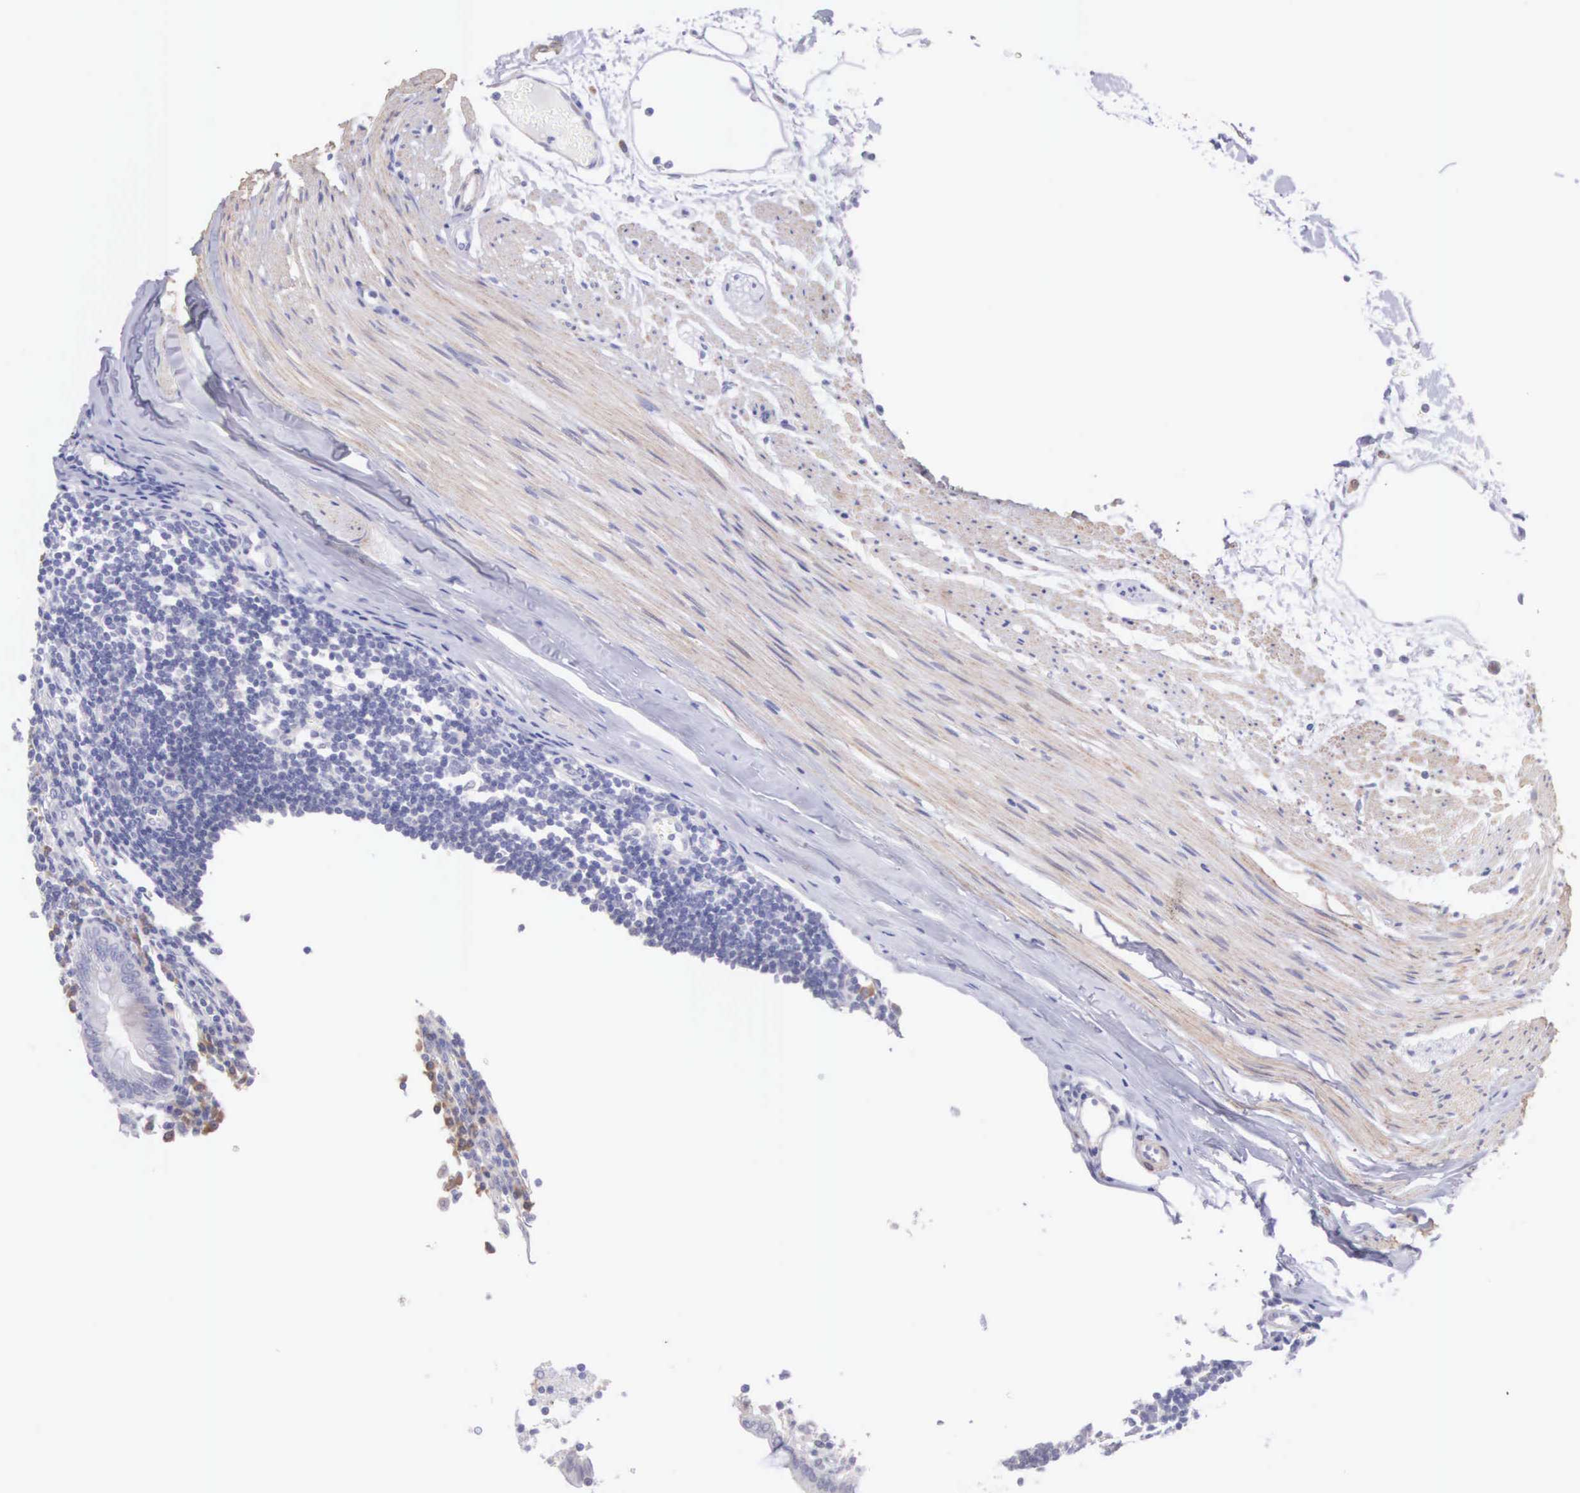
{"staining": {"intensity": "weak", "quantity": "25%-75%", "location": "cytoplasmic/membranous"}, "tissue": "appendix", "cell_type": "Glandular cells", "image_type": "normal", "snomed": [{"axis": "morphology", "description": "Normal tissue, NOS"}, {"axis": "topography", "description": "Appendix"}], "caption": "Immunohistochemical staining of unremarkable appendix reveals 25%-75% levels of weak cytoplasmic/membranous protein staining in approximately 25%-75% of glandular cells. (DAB (3,3'-diaminobenzidine) = brown stain, brightfield microscopy at high magnification).", "gene": "ARFGAP3", "patient": {"sex": "female", "age": 19}}